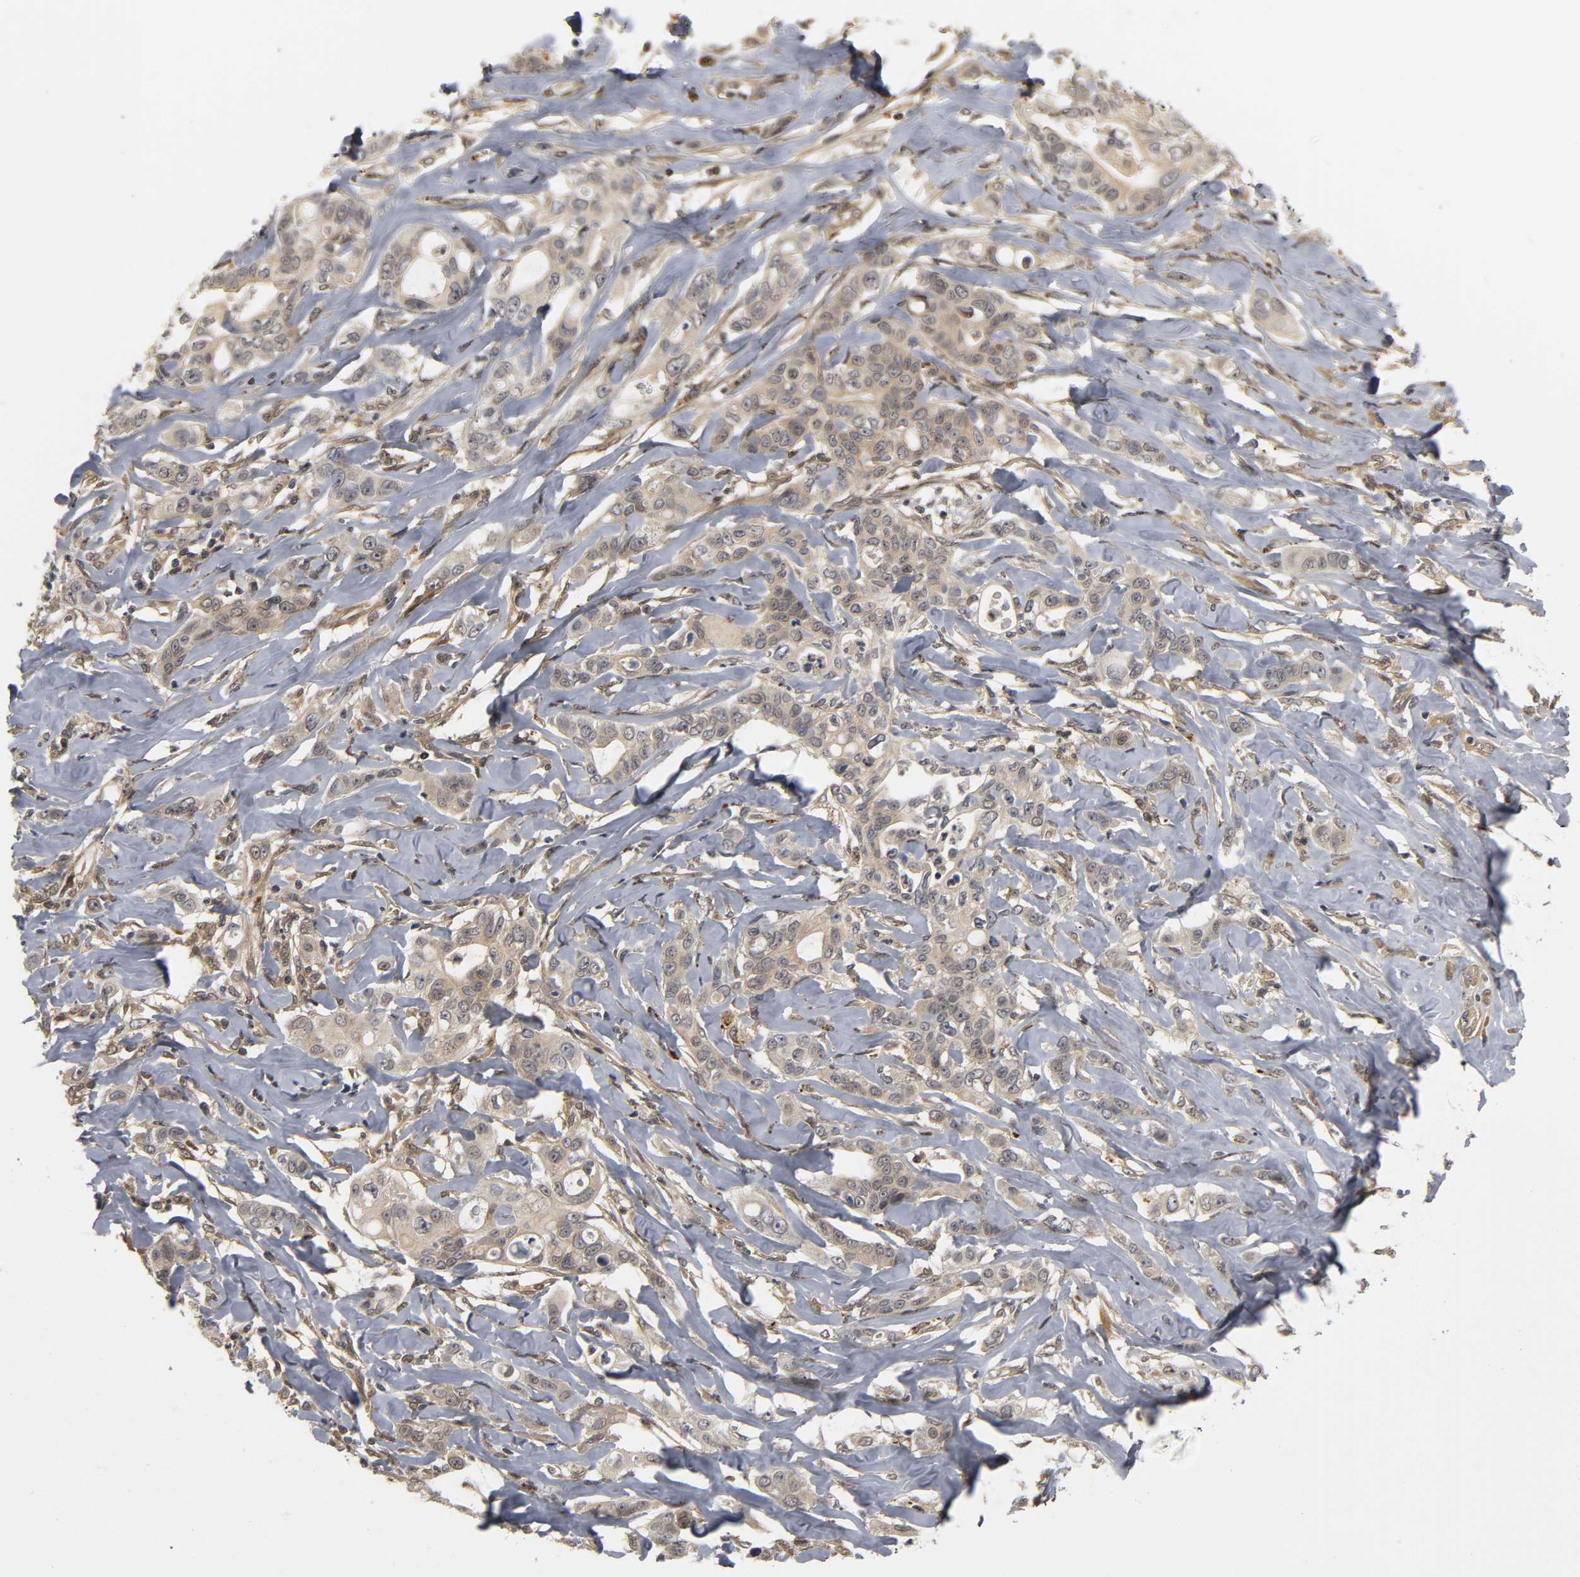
{"staining": {"intensity": "weak", "quantity": ">75%", "location": "cytoplasmic/membranous"}, "tissue": "liver cancer", "cell_type": "Tumor cells", "image_type": "cancer", "snomed": [{"axis": "morphology", "description": "Cholangiocarcinoma"}, {"axis": "topography", "description": "Liver"}], "caption": "A high-resolution histopathology image shows immunohistochemistry (IHC) staining of cholangiocarcinoma (liver), which demonstrates weak cytoplasmic/membranous expression in about >75% of tumor cells. (Brightfield microscopy of DAB IHC at high magnification).", "gene": "PARK7", "patient": {"sex": "female", "age": 67}}